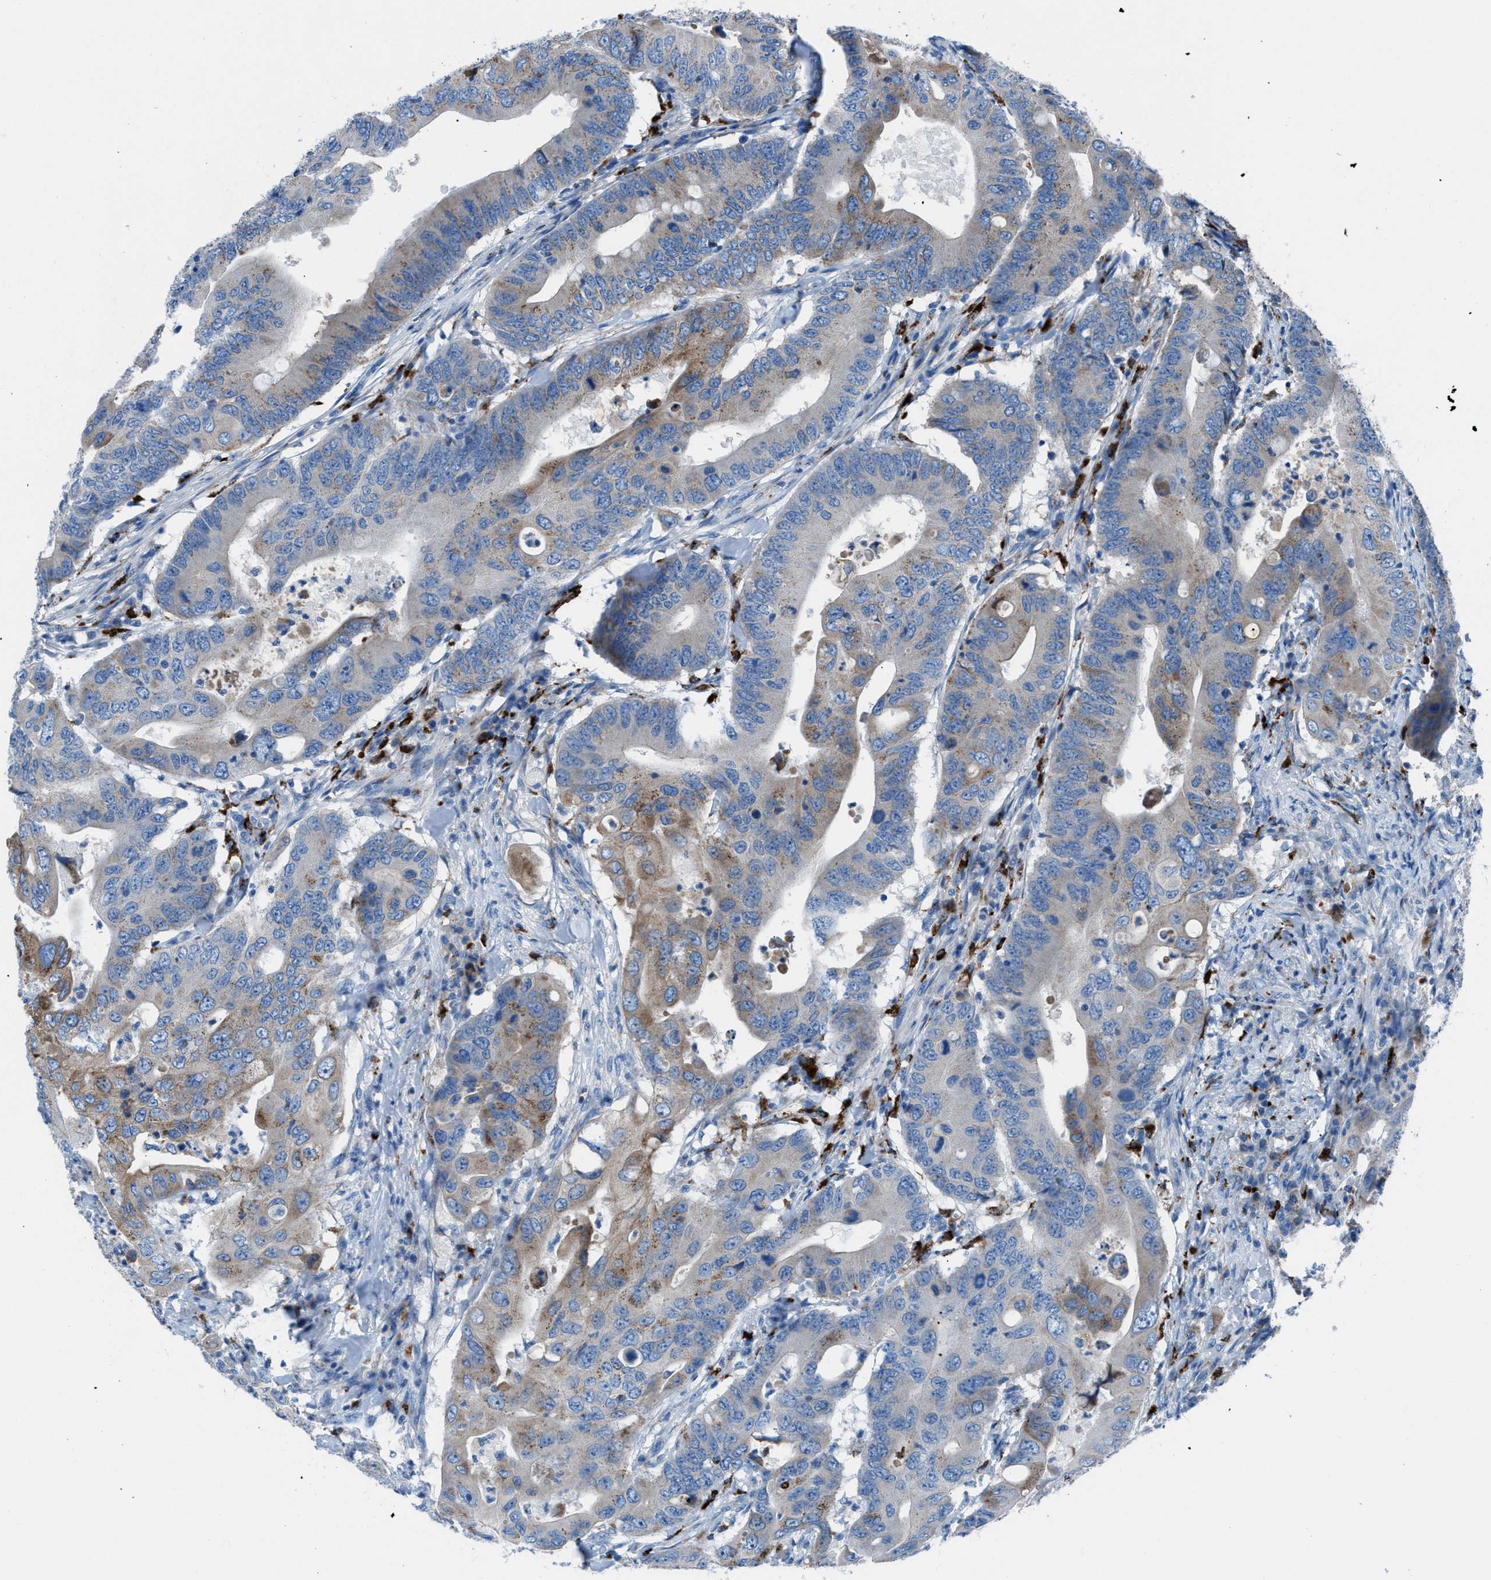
{"staining": {"intensity": "moderate", "quantity": "25%-75%", "location": "cytoplasmic/membranous"}, "tissue": "colorectal cancer", "cell_type": "Tumor cells", "image_type": "cancer", "snomed": [{"axis": "morphology", "description": "Adenocarcinoma, NOS"}, {"axis": "topography", "description": "Colon"}], "caption": "Adenocarcinoma (colorectal) tissue reveals moderate cytoplasmic/membranous staining in about 25%-75% of tumor cells", "gene": "CD1B", "patient": {"sex": "male", "age": 71}}